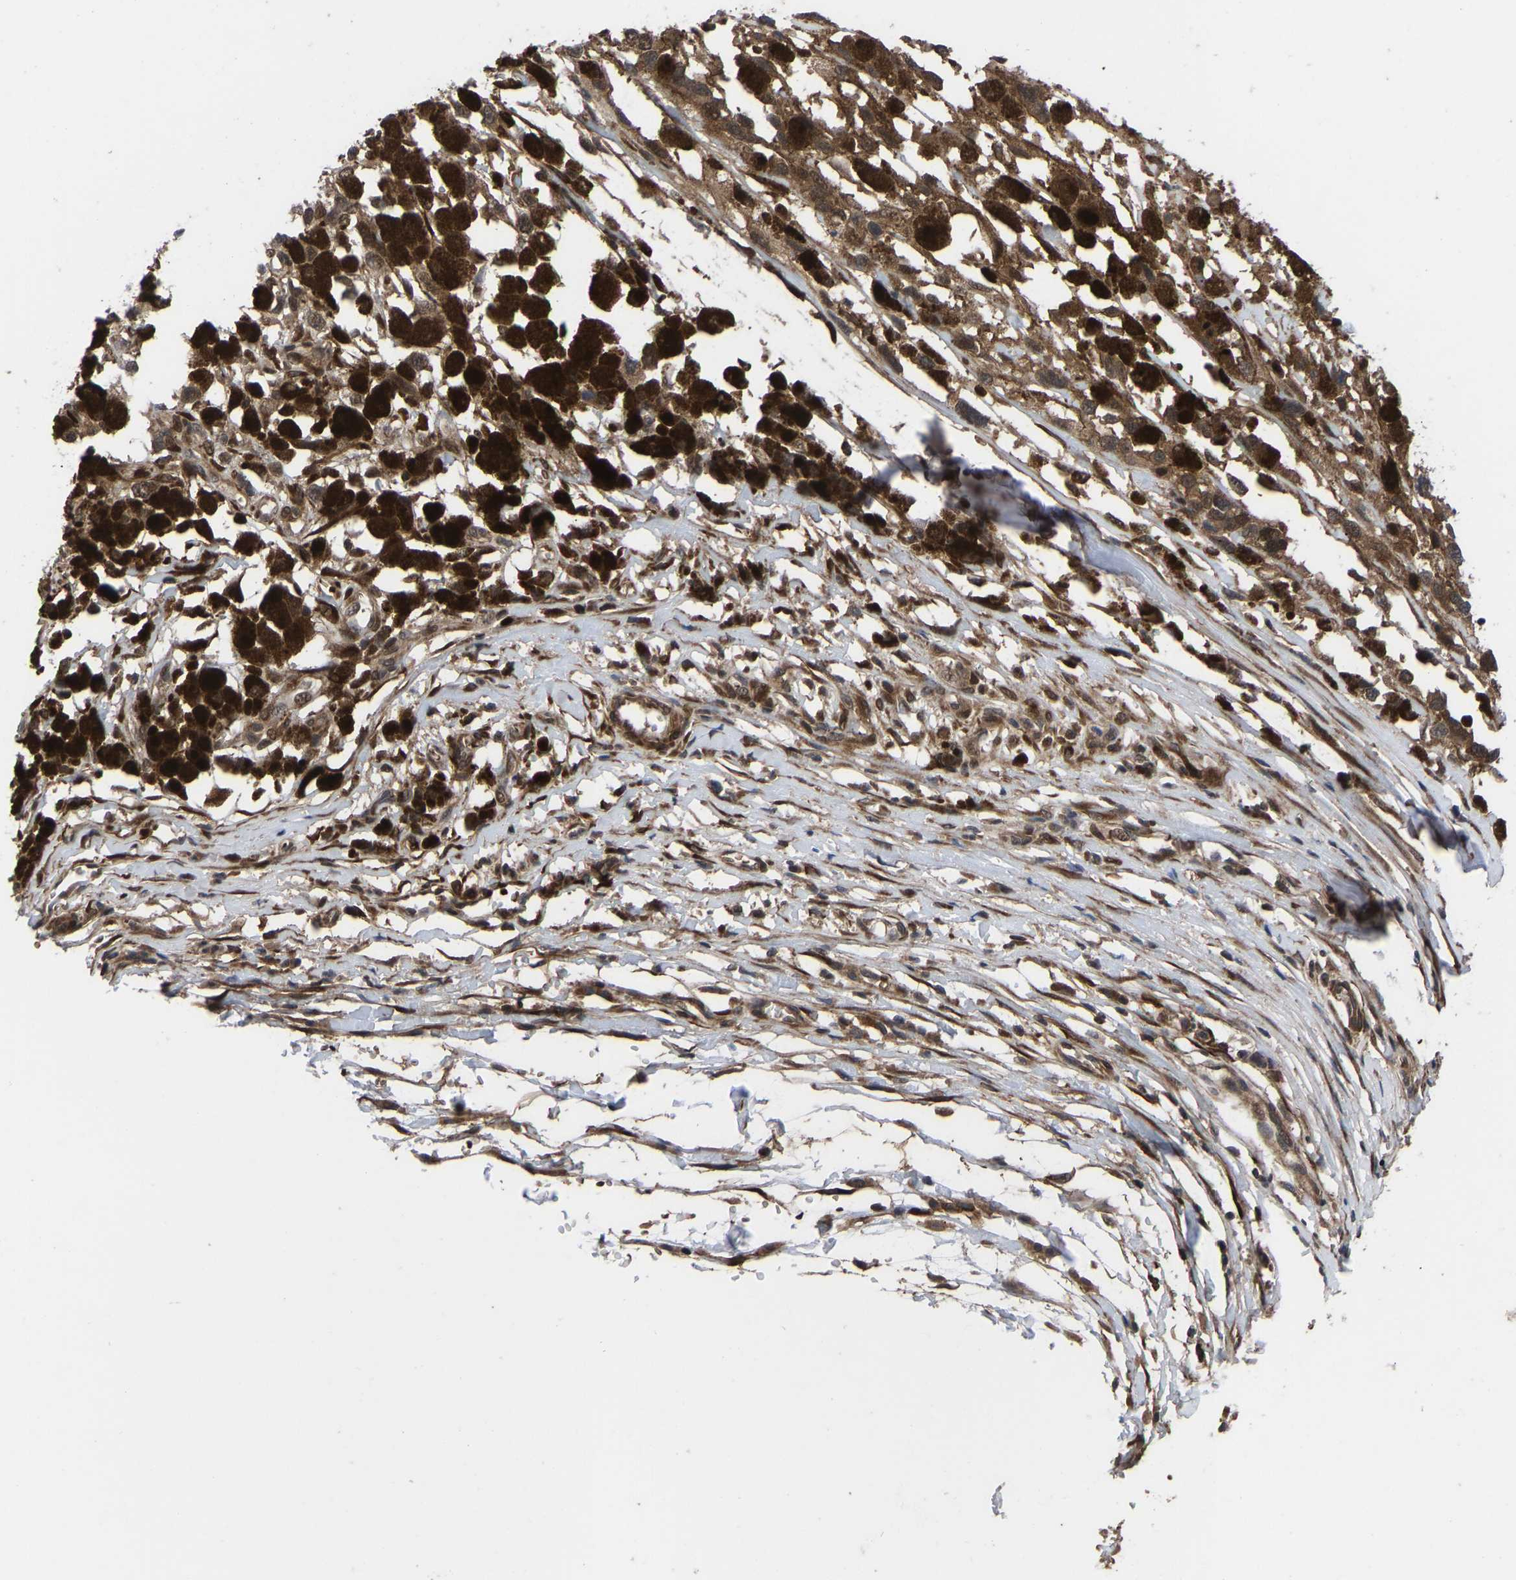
{"staining": {"intensity": "moderate", "quantity": ">75%", "location": "cytoplasmic/membranous,nuclear"}, "tissue": "melanoma", "cell_type": "Tumor cells", "image_type": "cancer", "snomed": [{"axis": "morphology", "description": "Malignant melanoma, Metastatic site"}, {"axis": "topography", "description": "Lymph node"}], "caption": "Malignant melanoma (metastatic site) tissue displays moderate cytoplasmic/membranous and nuclear staining in about >75% of tumor cells", "gene": "CYP7B1", "patient": {"sex": "male", "age": 59}}